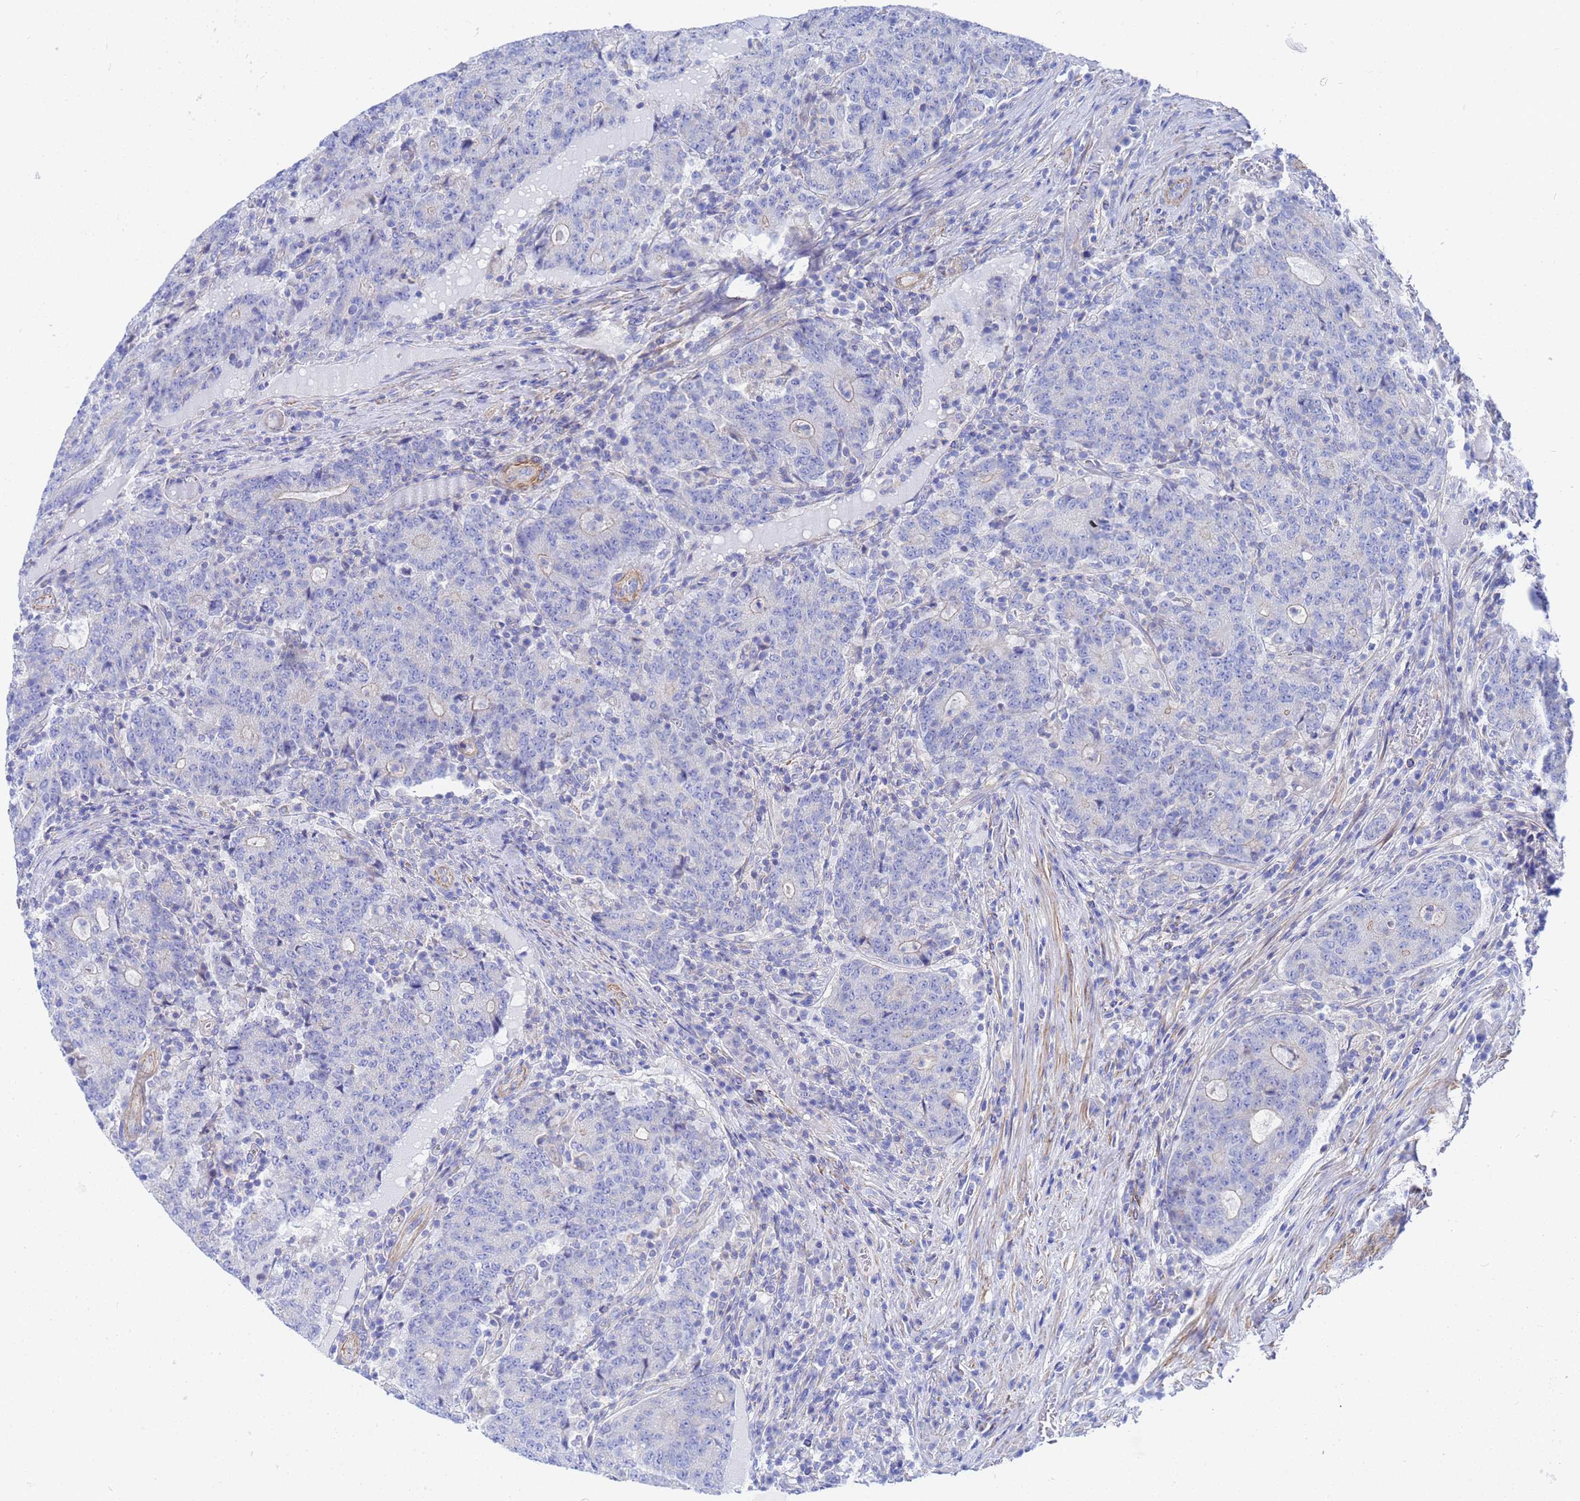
{"staining": {"intensity": "negative", "quantity": "none", "location": "none"}, "tissue": "colorectal cancer", "cell_type": "Tumor cells", "image_type": "cancer", "snomed": [{"axis": "morphology", "description": "Adenocarcinoma, NOS"}, {"axis": "topography", "description": "Colon"}], "caption": "High magnification brightfield microscopy of colorectal adenocarcinoma stained with DAB (3,3'-diaminobenzidine) (brown) and counterstained with hematoxylin (blue): tumor cells show no significant staining.", "gene": "RAB39B", "patient": {"sex": "female", "age": 75}}